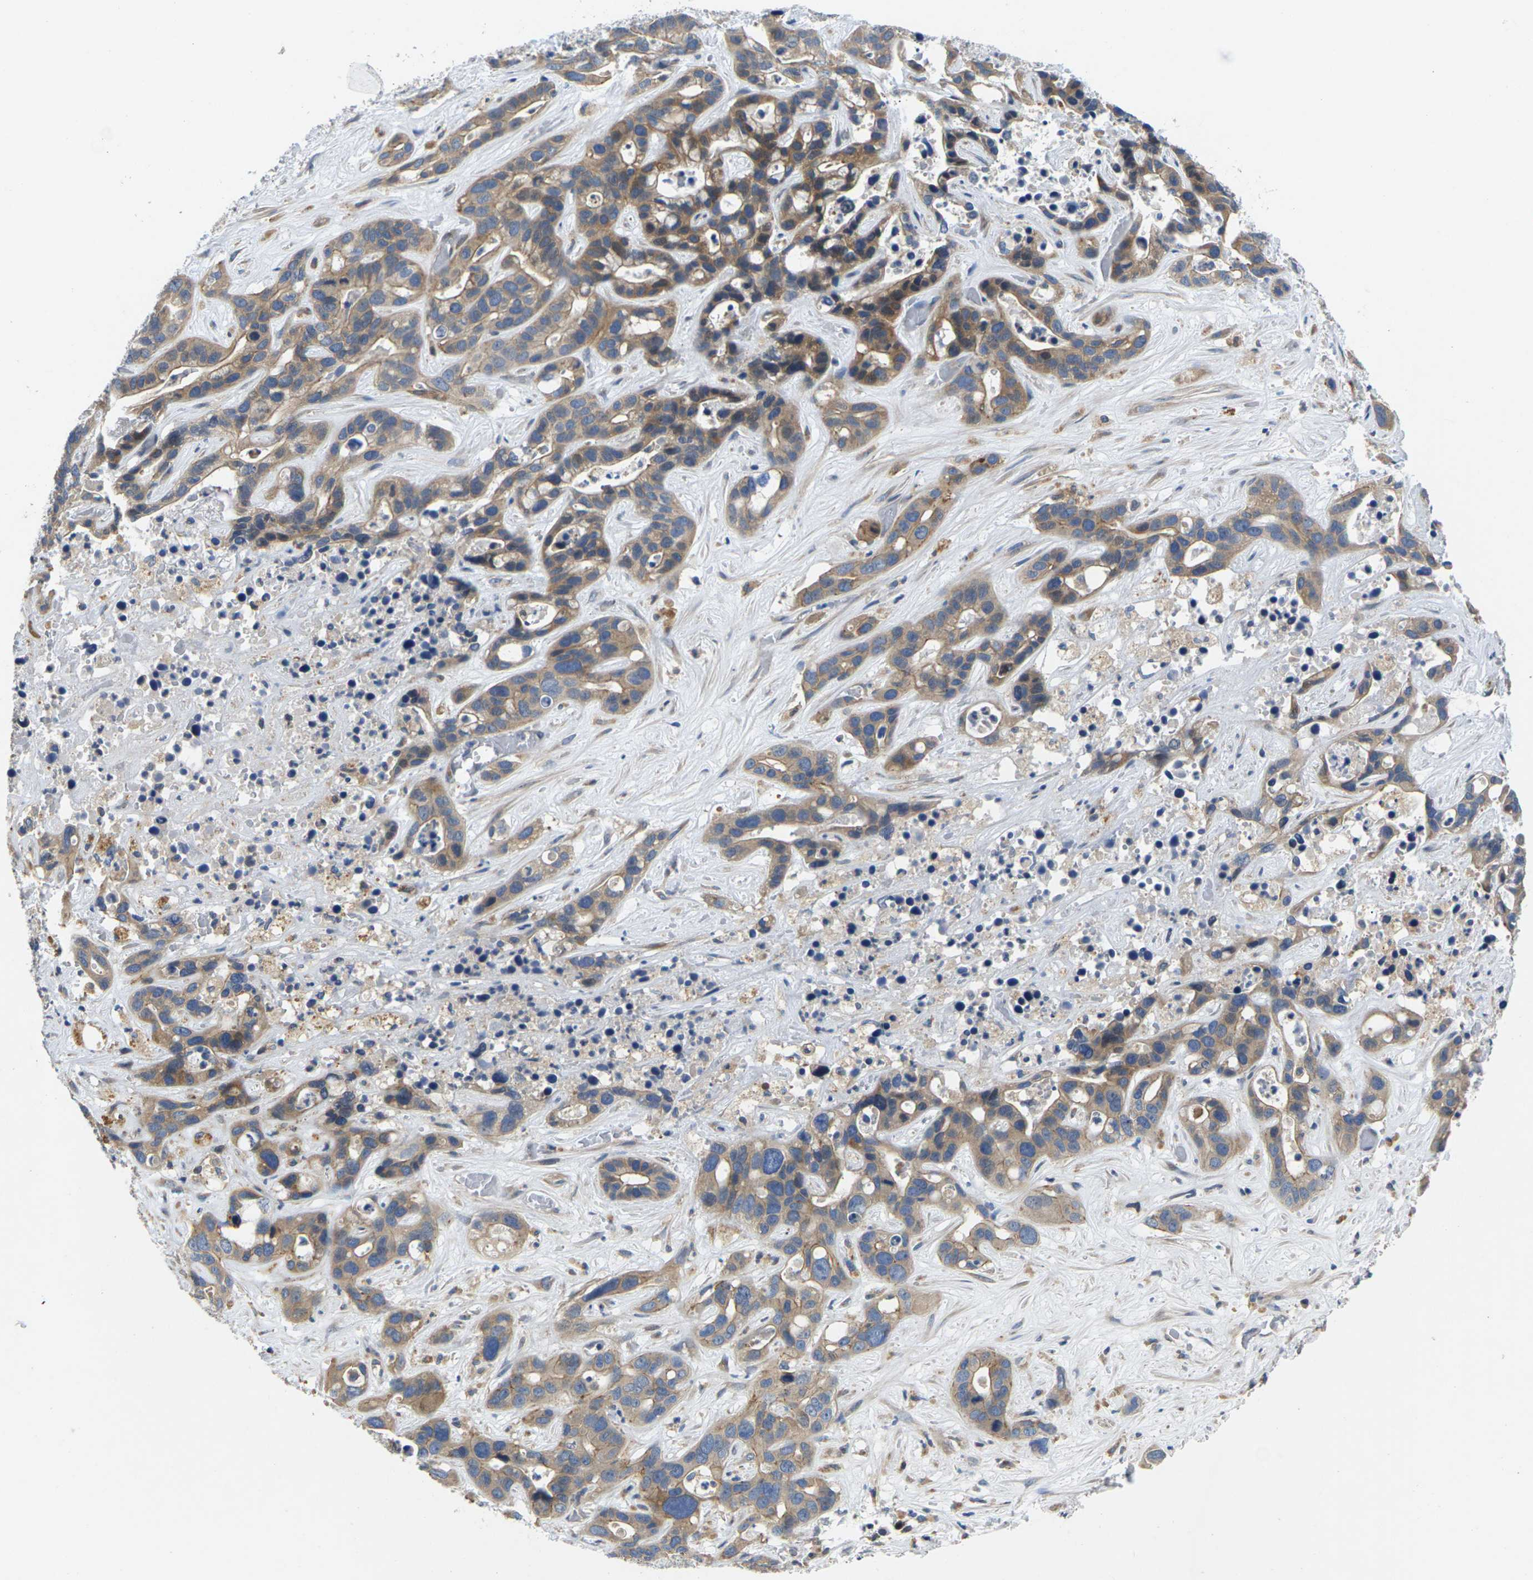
{"staining": {"intensity": "moderate", "quantity": ">75%", "location": "cytoplasmic/membranous"}, "tissue": "liver cancer", "cell_type": "Tumor cells", "image_type": "cancer", "snomed": [{"axis": "morphology", "description": "Cholangiocarcinoma"}, {"axis": "topography", "description": "Liver"}], "caption": "Moderate cytoplasmic/membranous expression is present in approximately >75% of tumor cells in liver cholangiocarcinoma.", "gene": "SCNN1A", "patient": {"sex": "female", "age": 65}}